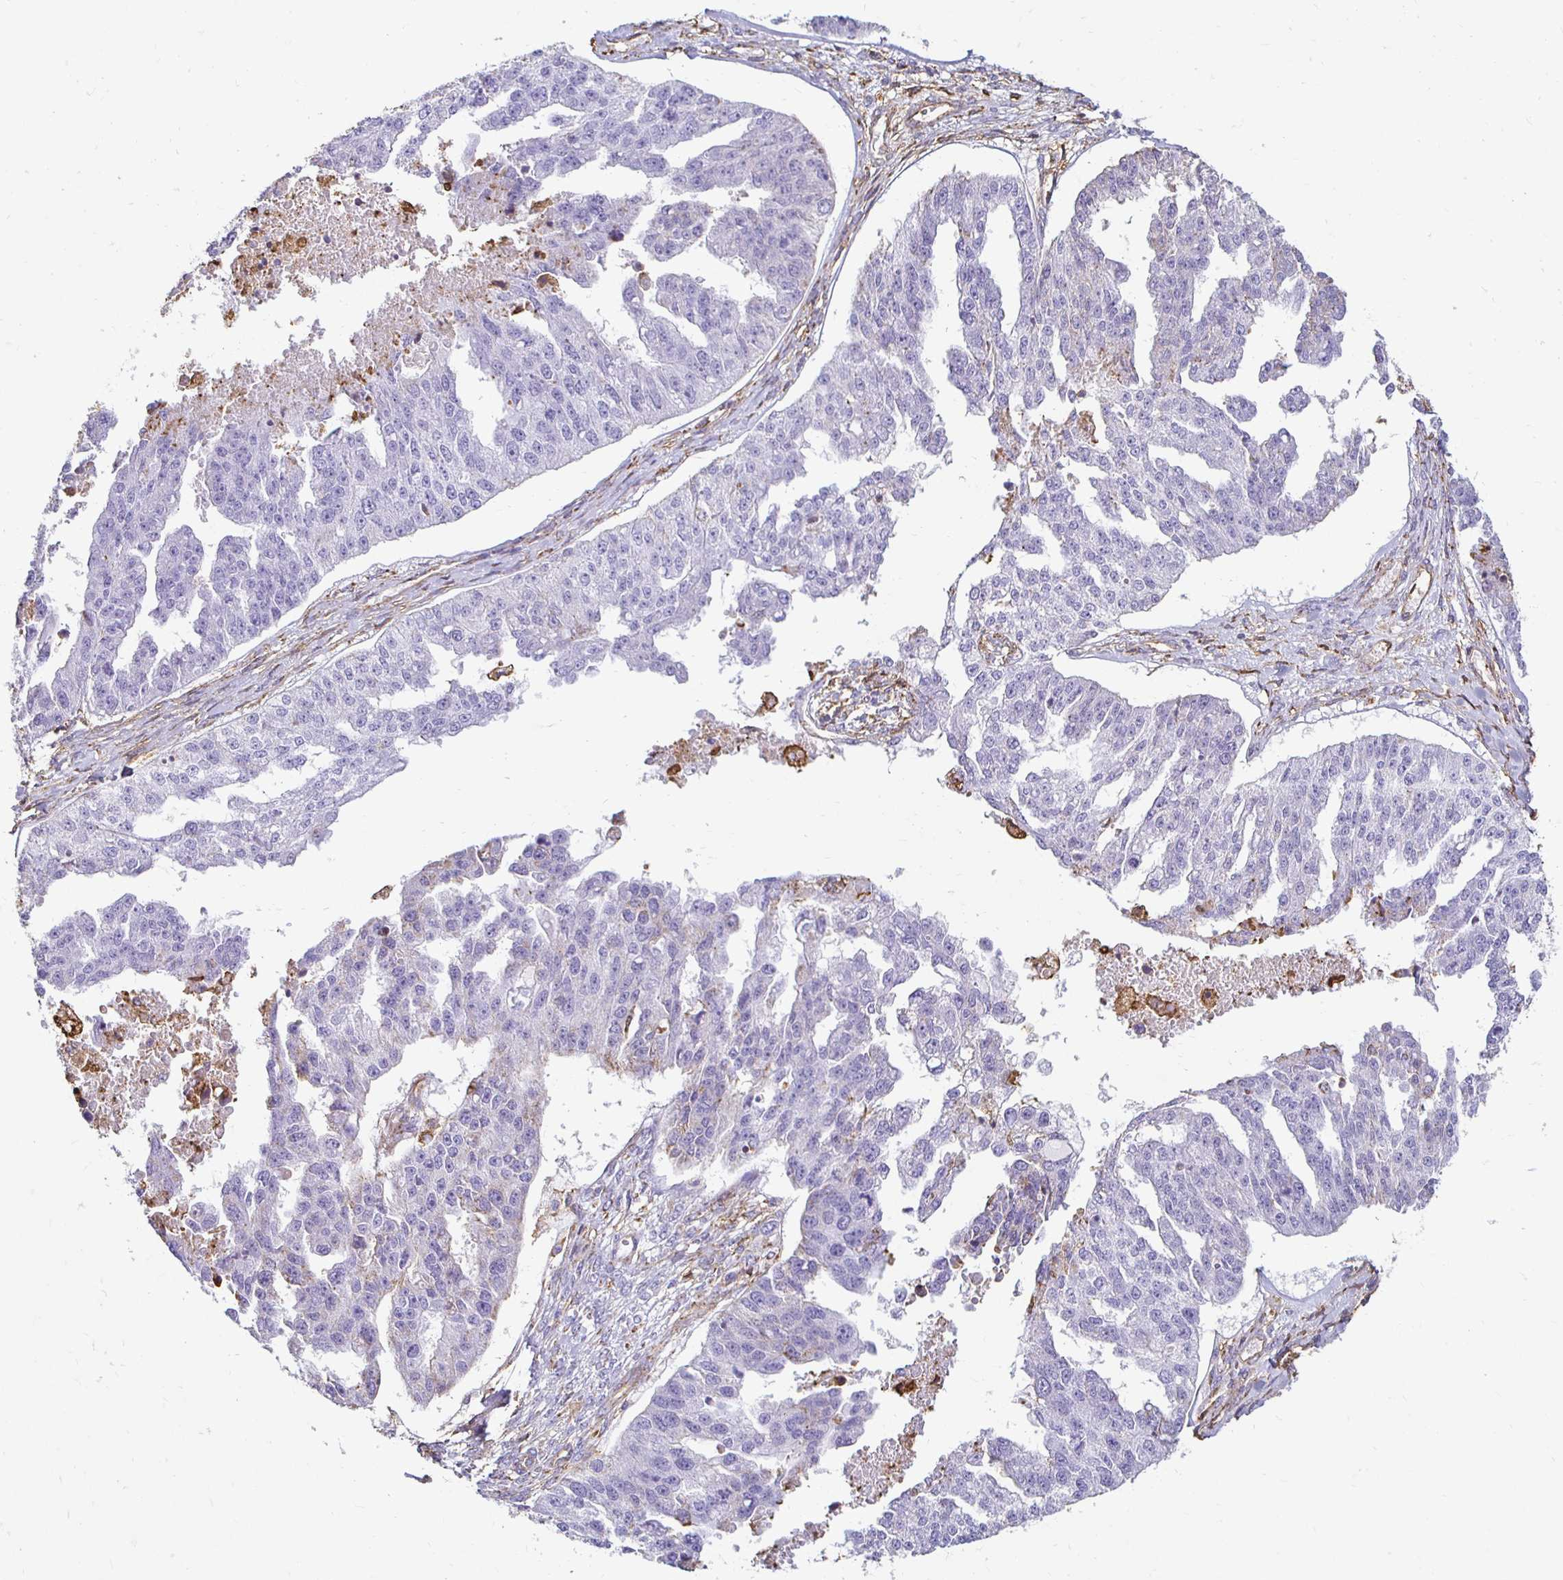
{"staining": {"intensity": "negative", "quantity": "none", "location": "none"}, "tissue": "ovarian cancer", "cell_type": "Tumor cells", "image_type": "cancer", "snomed": [{"axis": "morphology", "description": "Cystadenocarcinoma, serous, NOS"}, {"axis": "topography", "description": "Ovary"}], "caption": "Tumor cells are negative for brown protein staining in serous cystadenocarcinoma (ovarian). (Stains: DAB (3,3'-diaminobenzidine) immunohistochemistry with hematoxylin counter stain, Microscopy: brightfield microscopy at high magnification).", "gene": "TAS1R3", "patient": {"sex": "female", "age": 58}}